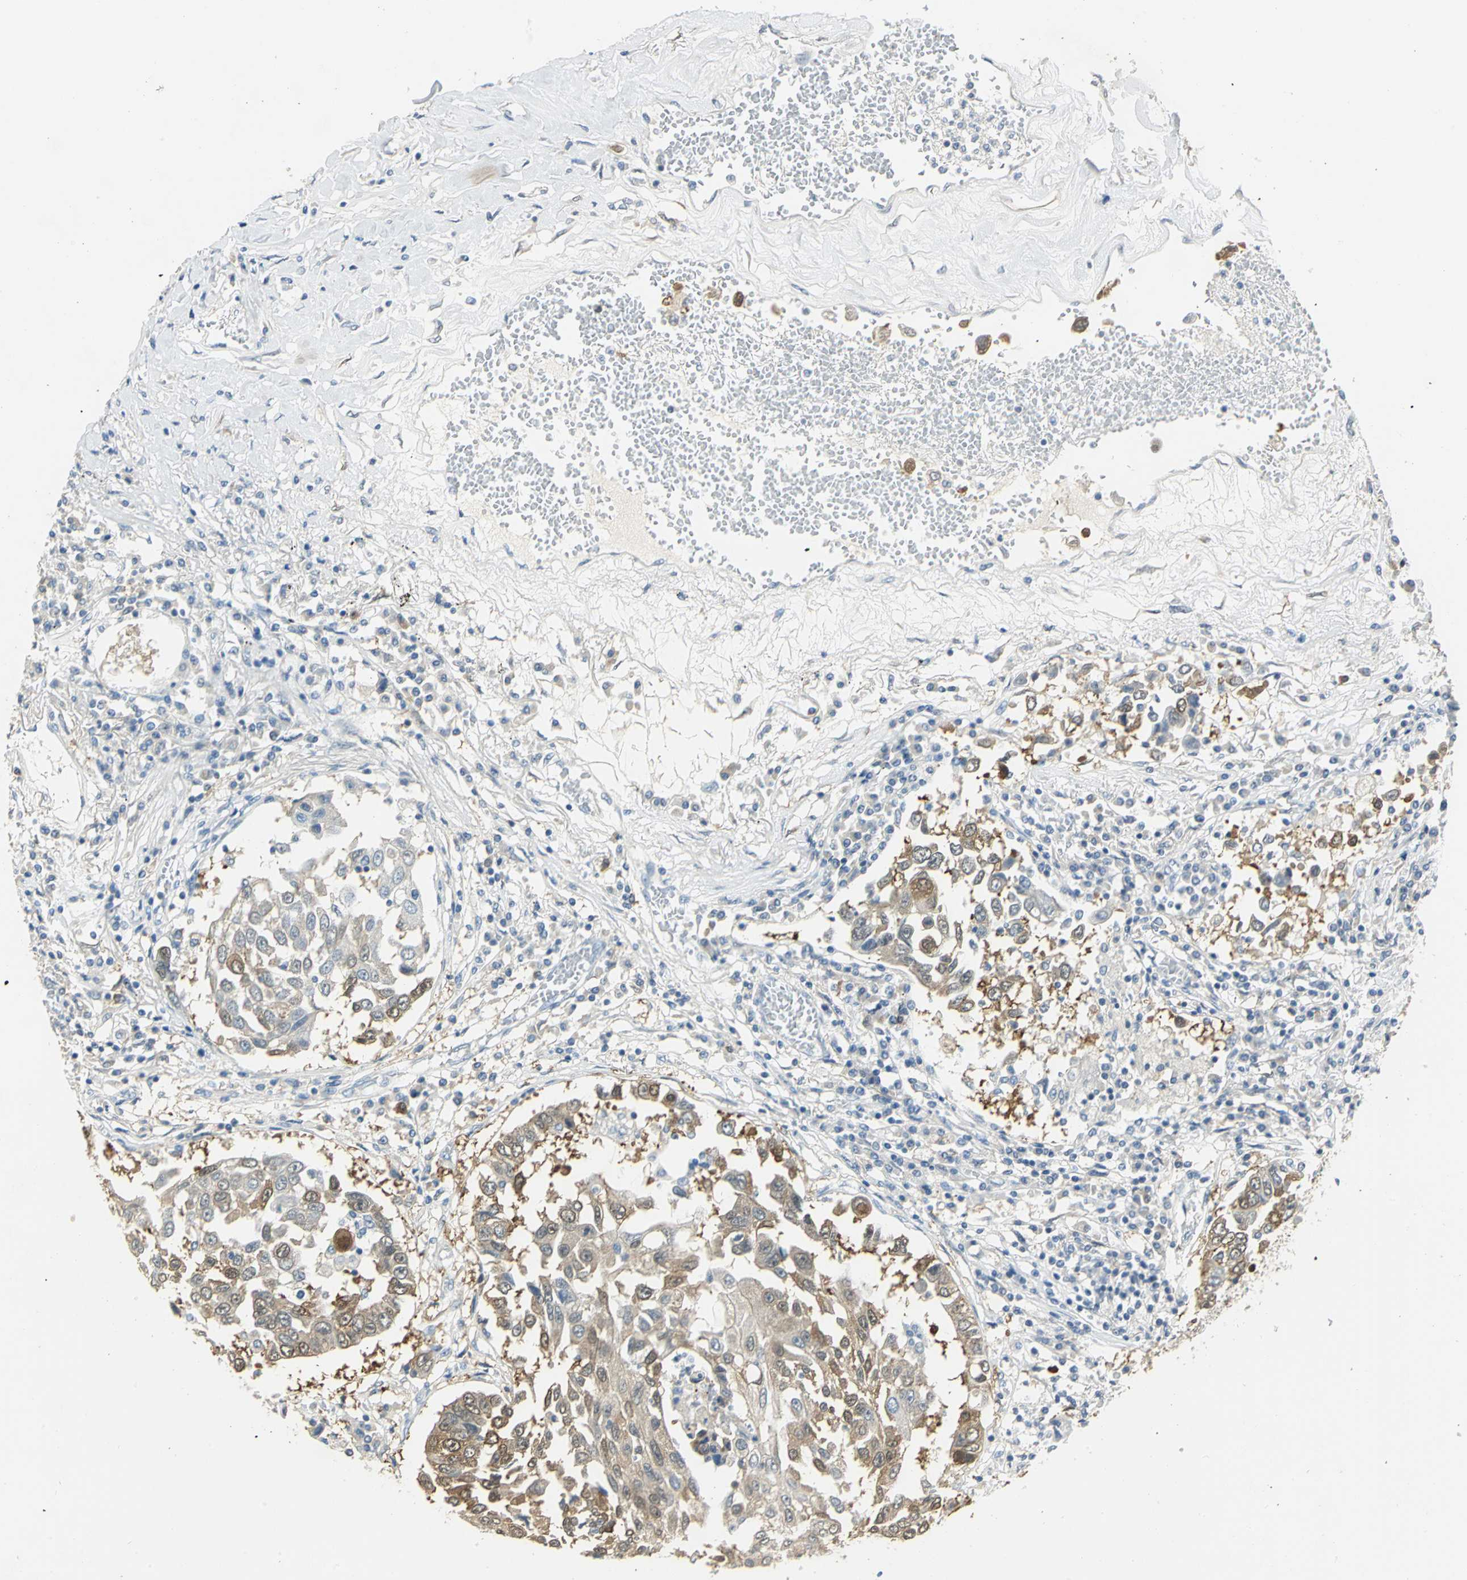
{"staining": {"intensity": "moderate", "quantity": ">75%", "location": "cytoplasmic/membranous,nuclear"}, "tissue": "lung cancer", "cell_type": "Tumor cells", "image_type": "cancer", "snomed": [{"axis": "morphology", "description": "Squamous cell carcinoma, NOS"}, {"axis": "topography", "description": "Lung"}], "caption": "IHC of human squamous cell carcinoma (lung) displays medium levels of moderate cytoplasmic/membranous and nuclear expression in about >75% of tumor cells. Using DAB (3,3'-diaminobenzidine) (brown) and hematoxylin (blue) stains, captured at high magnification using brightfield microscopy.", "gene": "UCHL1", "patient": {"sex": "male", "age": 71}}